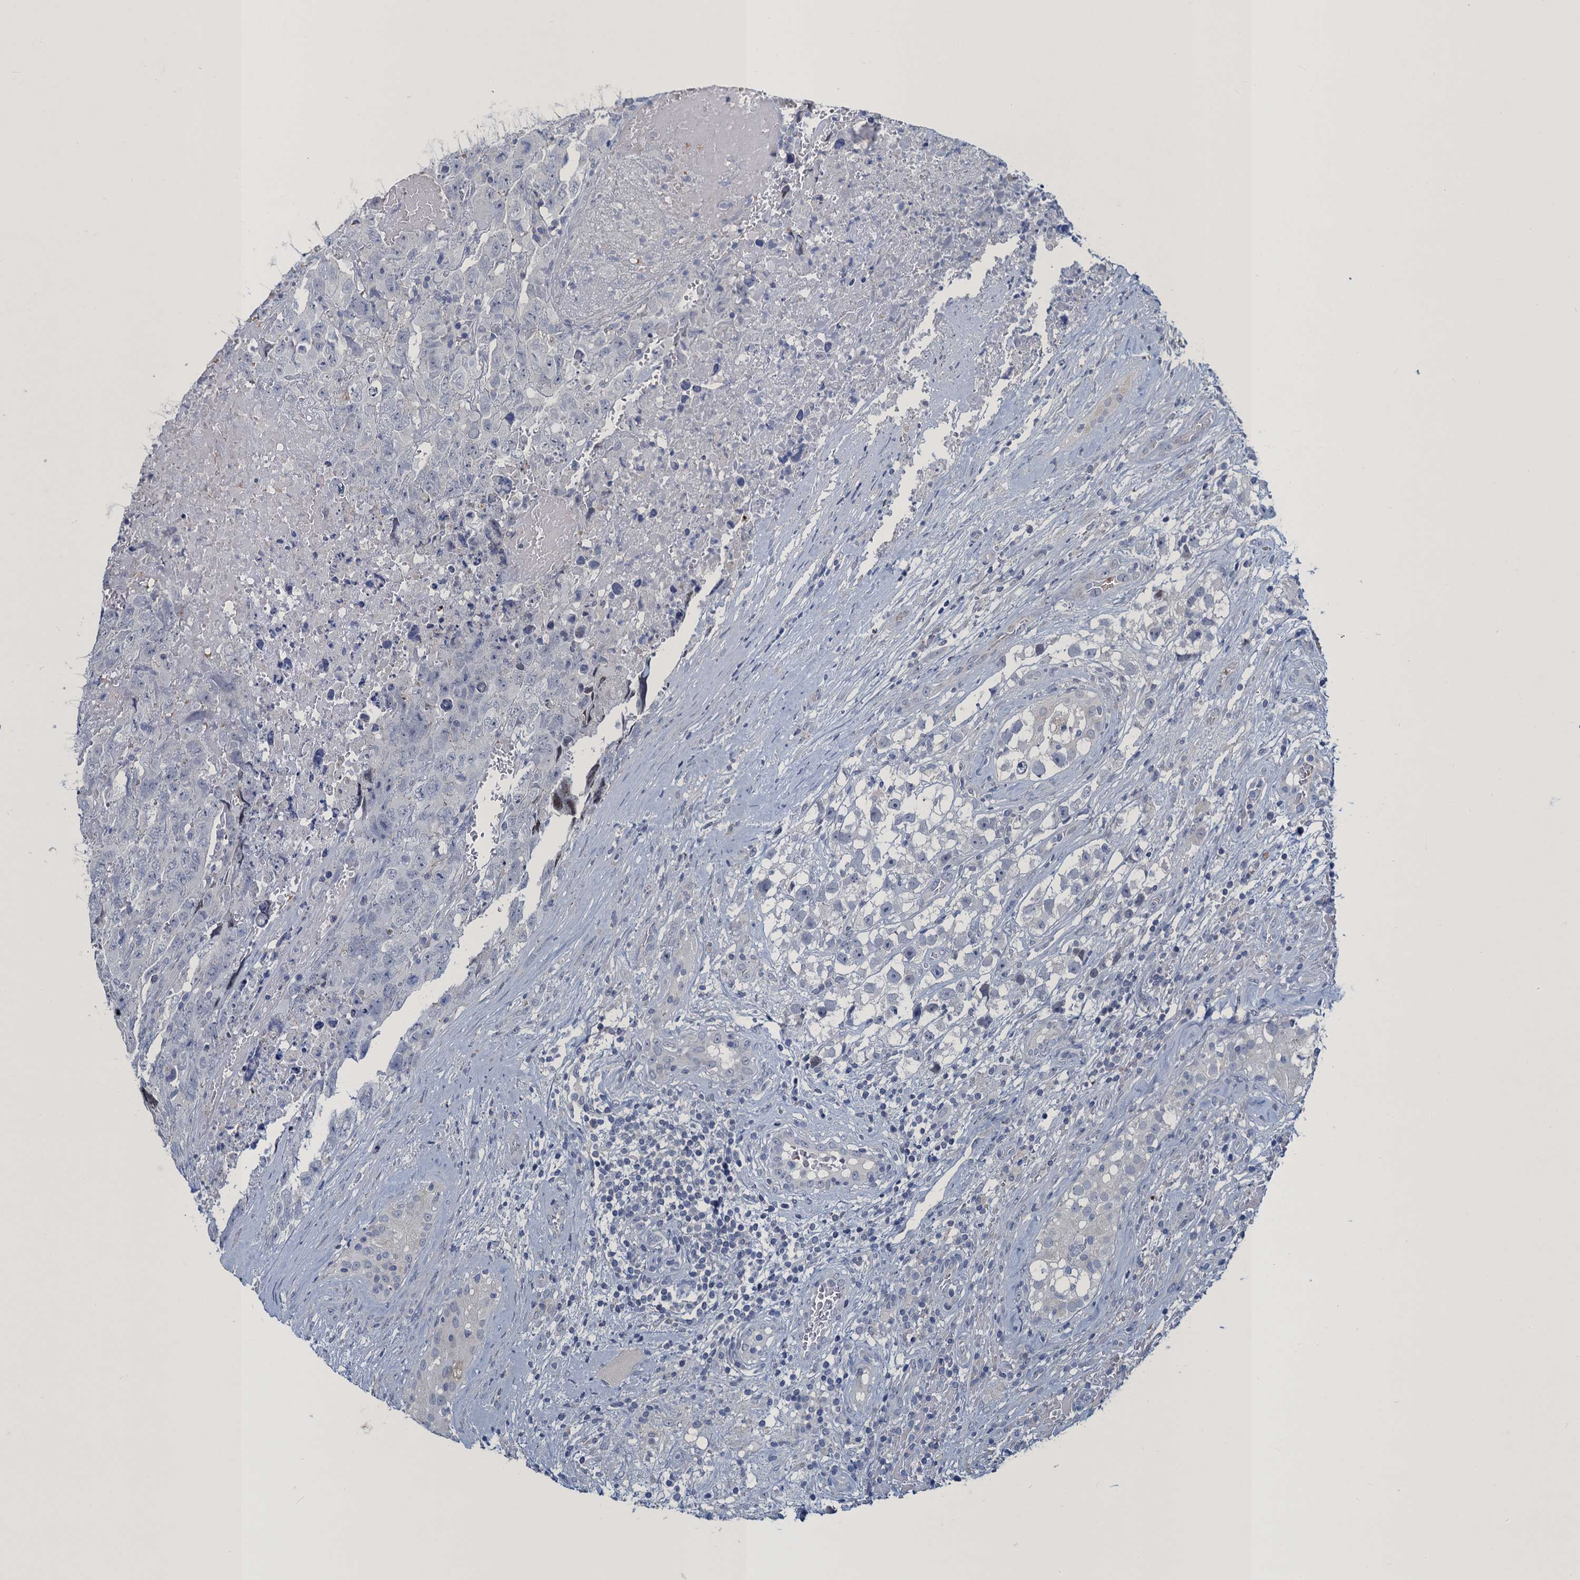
{"staining": {"intensity": "negative", "quantity": "none", "location": "none"}, "tissue": "testis cancer", "cell_type": "Tumor cells", "image_type": "cancer", "snomed": [{"axis": "morphology", "description": "Carcinoma, Embryonal, NOS"}, {"axis": "topography", "description": "Testis"}], "caption": "Immunohistochemistry photomicrograph of human testis embryonal carcinoma stained for a protein (brown), which exhibits no expression in tumor cells.", "gene": "ATOSA", "patient": {"sex": "male", "age": 45}}